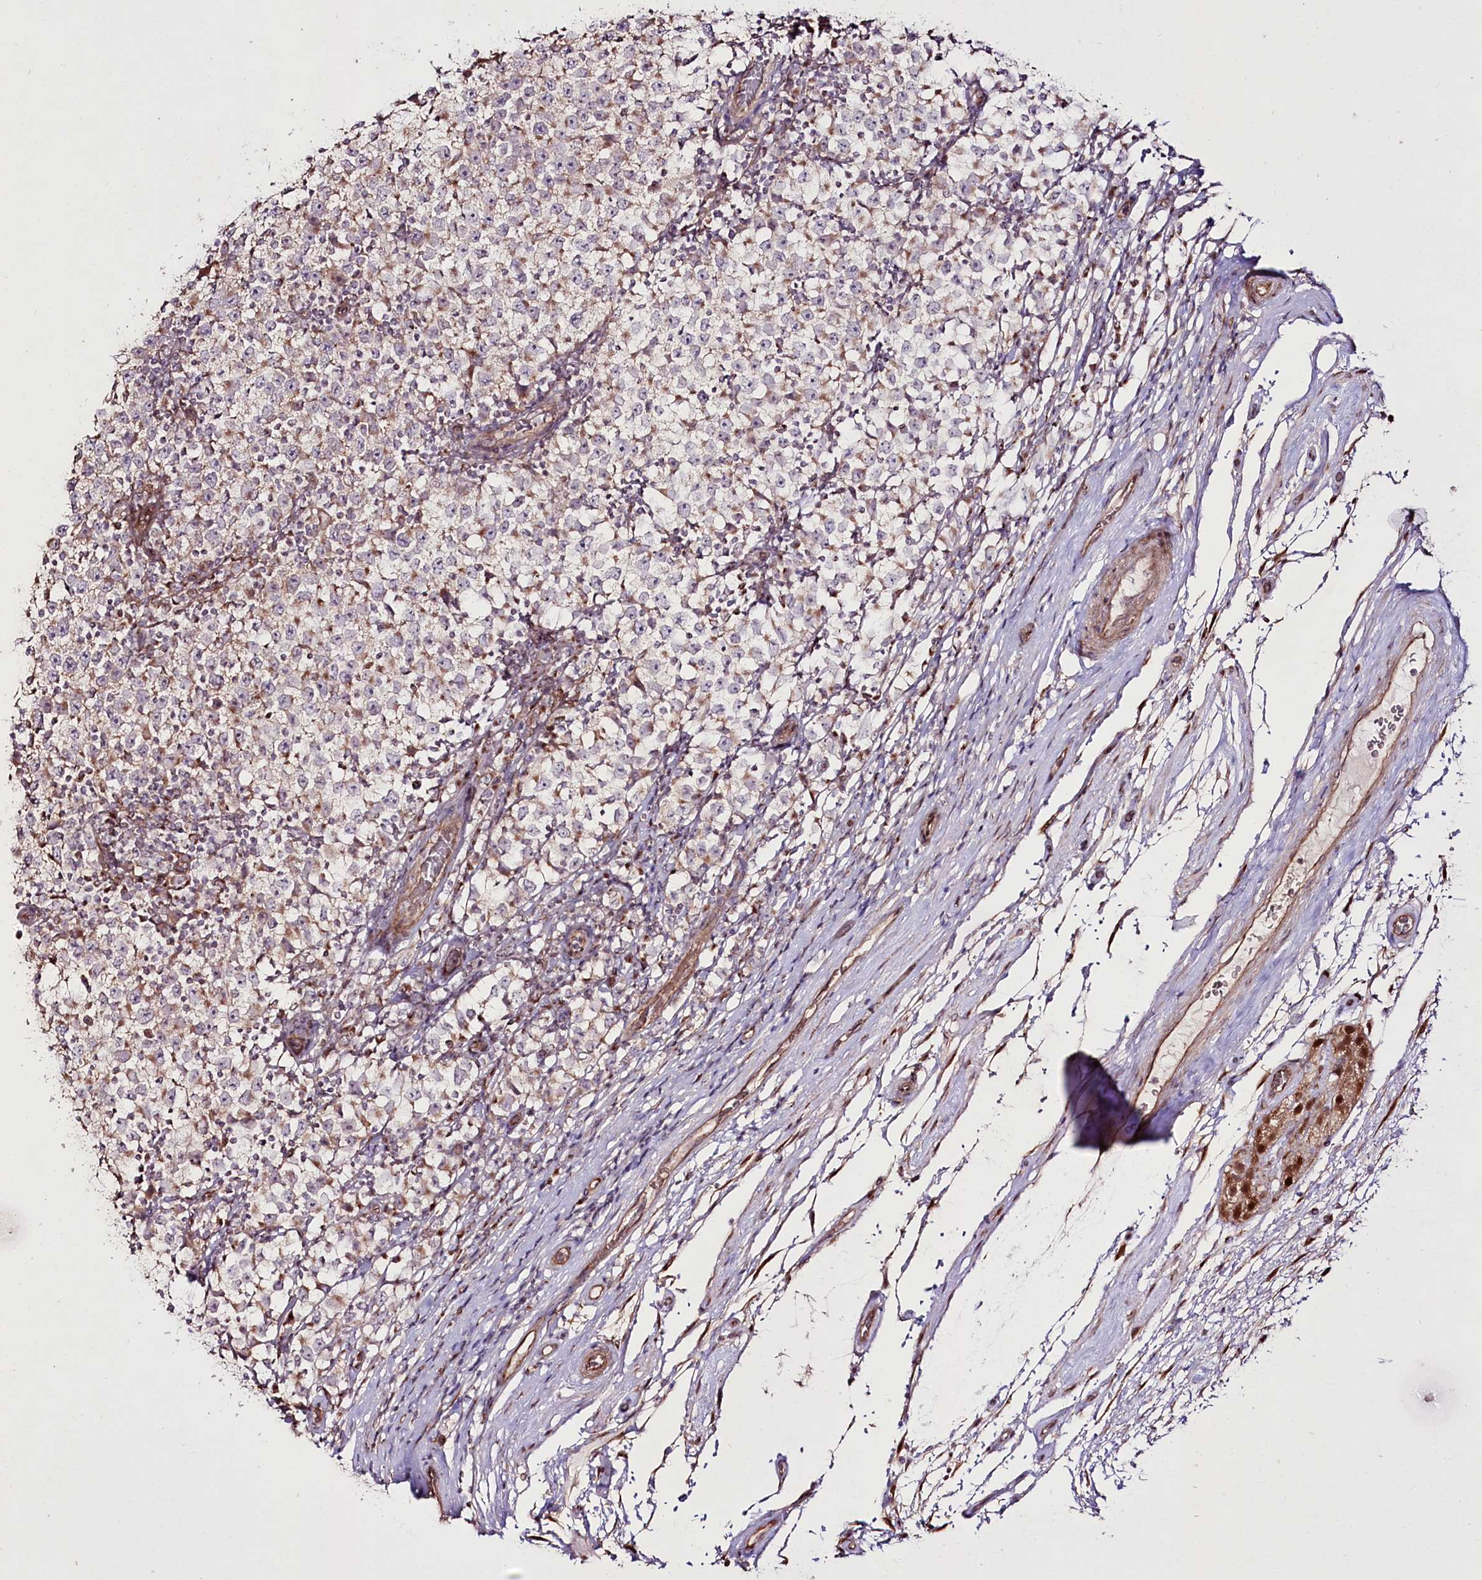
{"staining": {"intensity": "moderate", "quantity": "25%-75%", "location": "cytoplasmic/membranous"}, "tissue": "testis cancer", "cell_type": "Tumor cells", "image_type": "cancer", "snomed": [{"axis": "morphology", "description": "Seminoma, NOS"}, {"axis": "topography", "description": "Testis"}], "caption": "The micrograph demonstrates staining of testis seminoma, revealing moderate cytoplasmic/membranous protein positivity (brown color) within tumor cells. Using DAB (brown) and hematoxylin (blue) stains, captured at high magnification using brightfield microscopy.", "gene": "REXO2", "patient": {"sex": "male", "age": 65}}